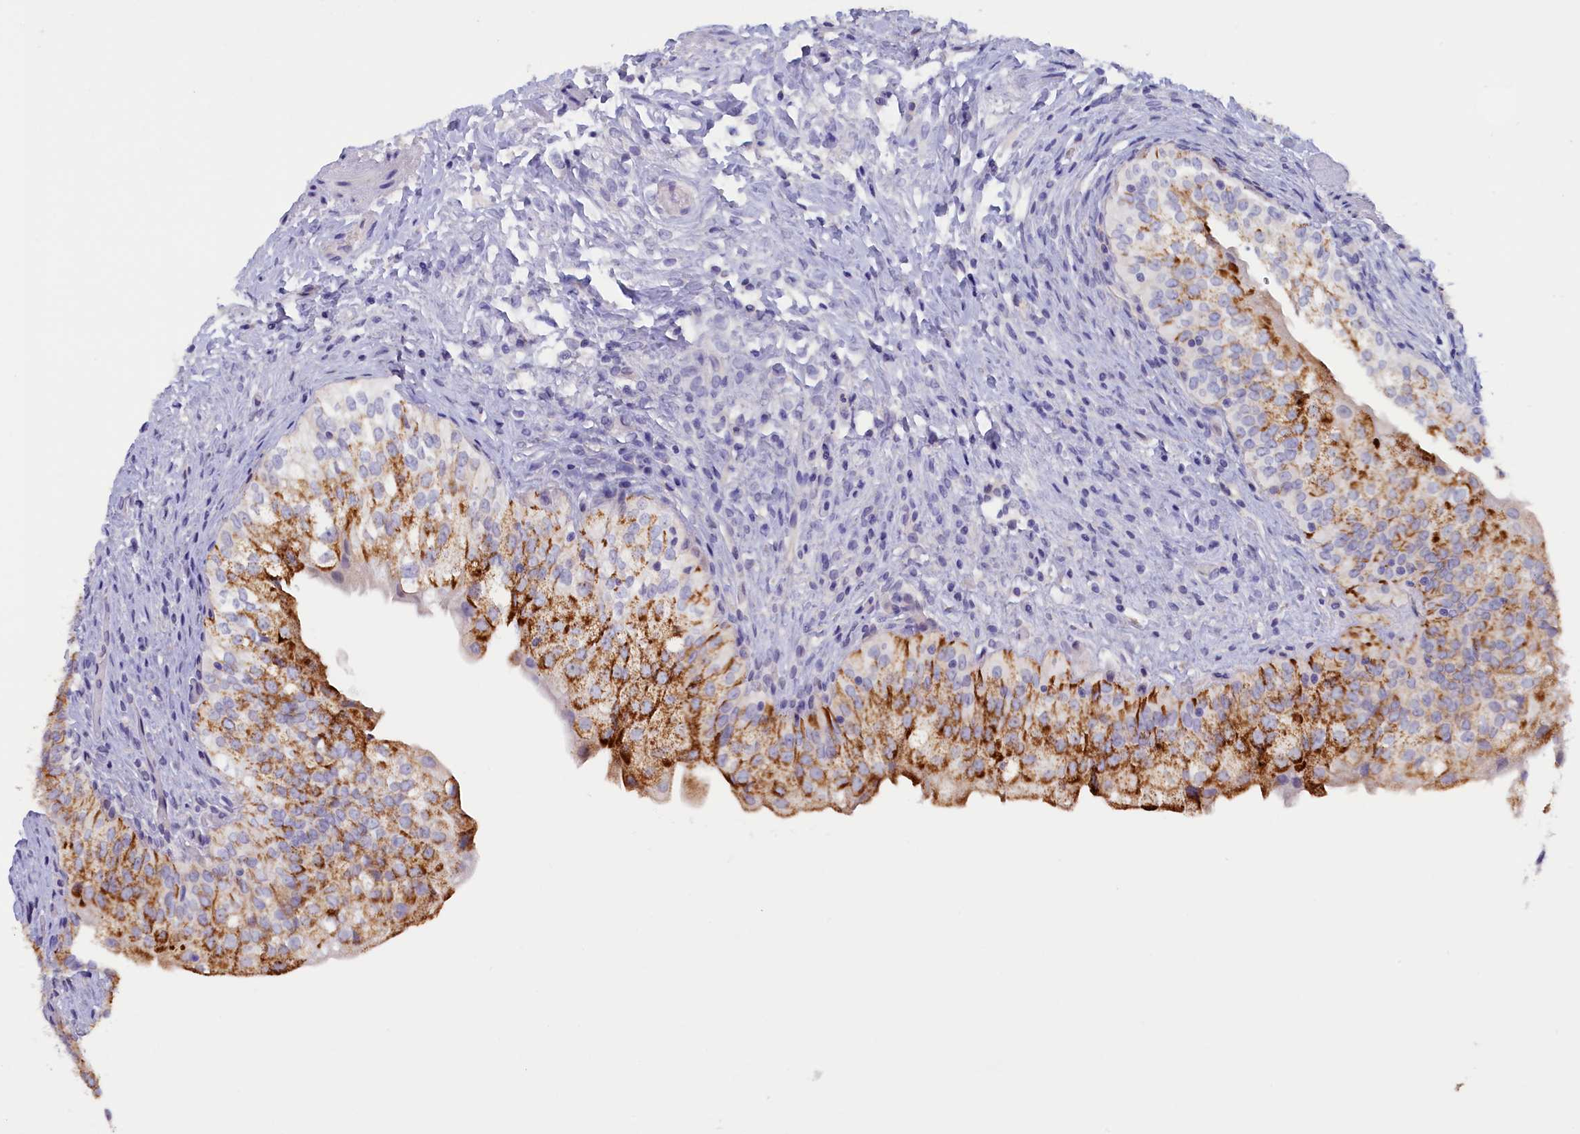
{"staining": {"intensity": "strong", "quantity": "25%-75%", "location": "cytoplasmic/membranous"}, "tissue": "urinary bladder", "cell_type": "Urothelial cells", "image_type": "normal", "snomed": [{"axis": "morphology", "description": "Normal tissue, NOS"}, {"axis": "topography", "description": "Urinary bladder"}], "caption": "Strong cytoplasmic/membranous positivity is appreciated in approximately 25%-75% of urothelial cells in normal urinary bladder.", "gene": "ZSWIM4", "patient": {"sex": "male", "age": 55}}